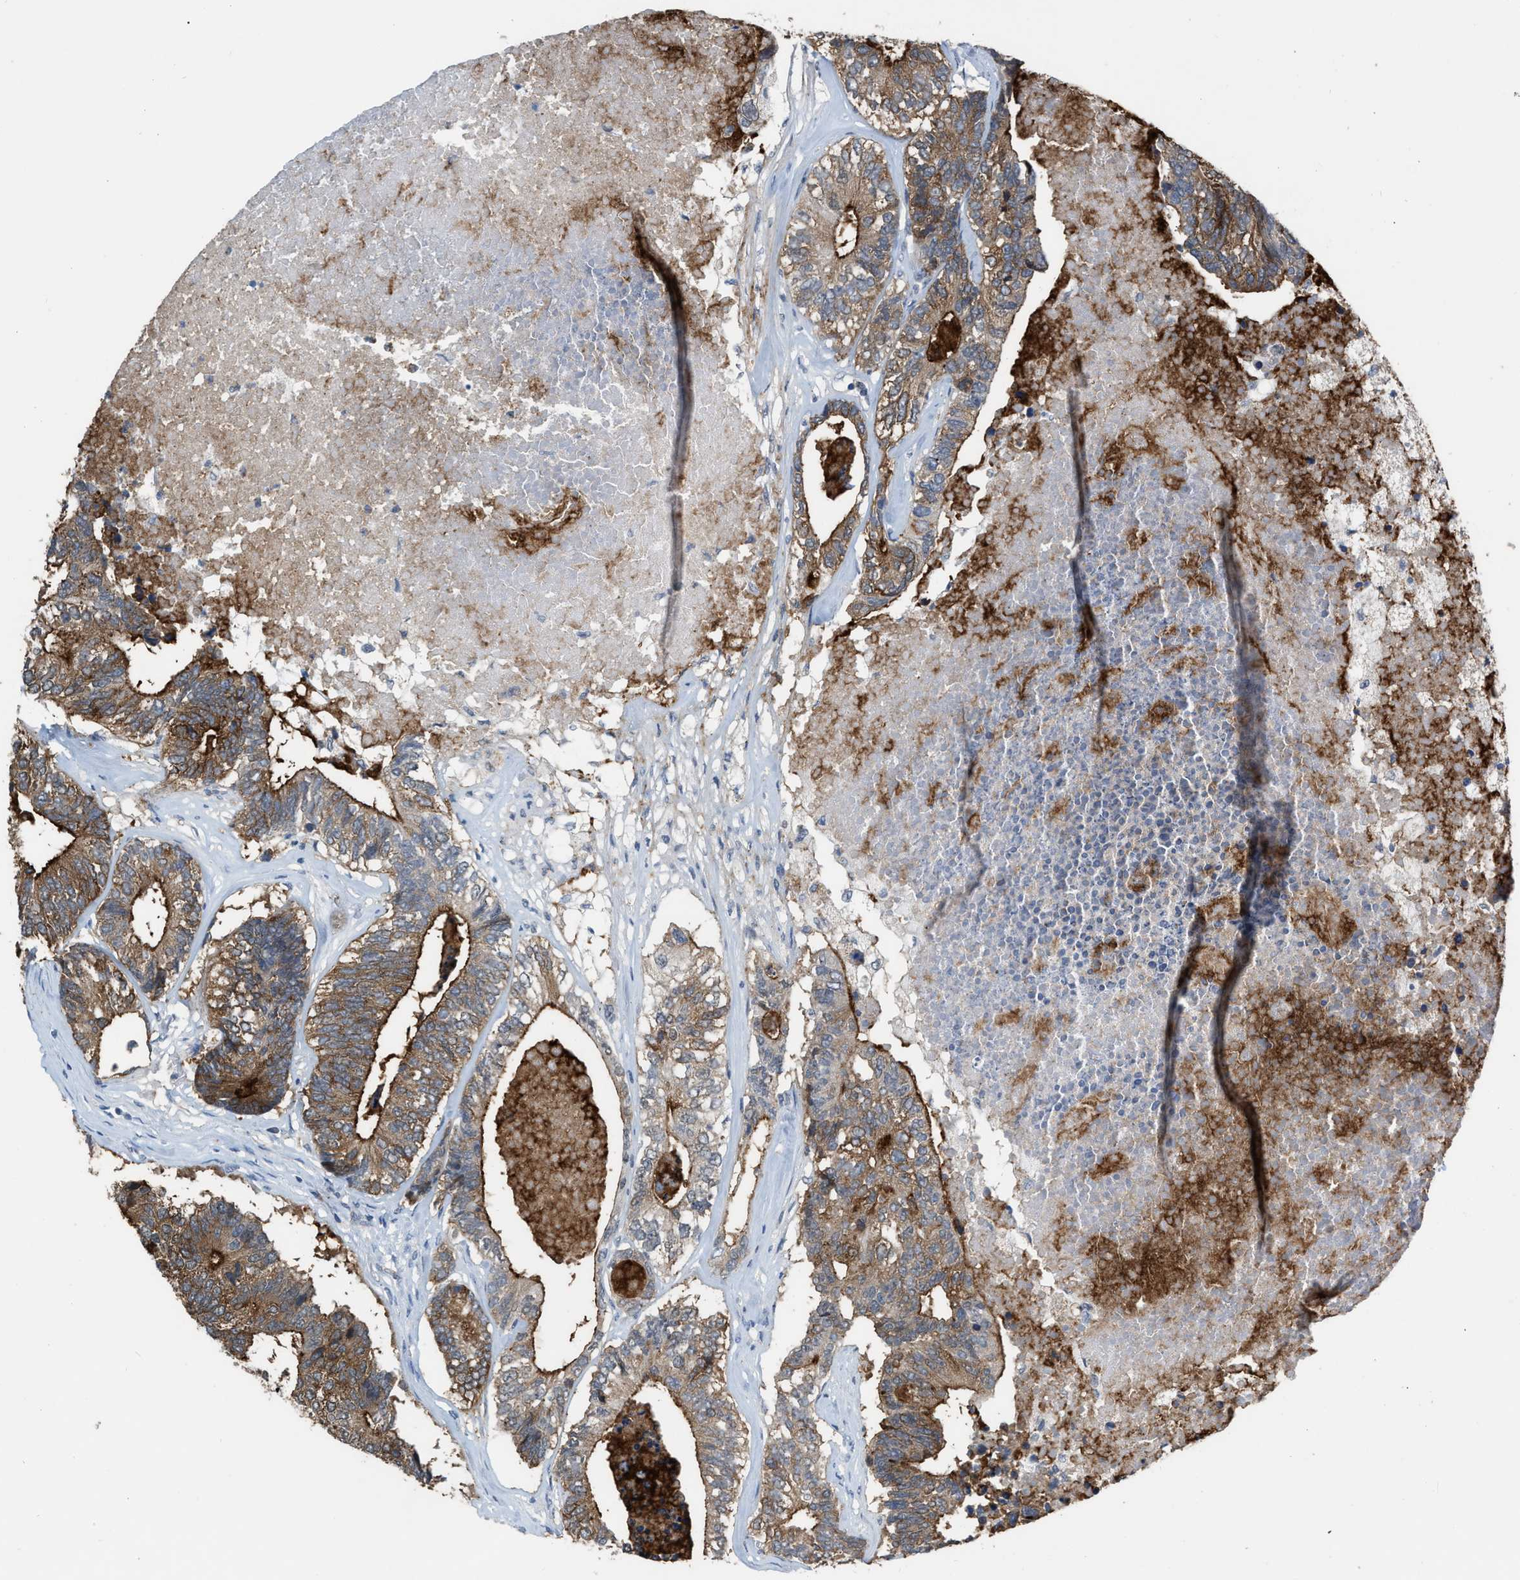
{"staining": {"intensity": "moderate", "quantity": ">75%", "location": "cytoplasmic/membranous"}, "tissue": "colorectal cancer", "cell_type": "Tumor cells", "image_type": "cancer", "snomed": [{"axis": "morphology", "description": "Adenocarcinoma, NOS"}, {"axis": "topography", "description": "Colon"}], "caption": "Brown immunohistochemical staining in human adenocarcinoma (colorectal) shows moderate cytoplasmic/membranous staining in approximately >75% of tumor cells.", "gene": "BAIAP2L1", "patient": {"sex": "female", "age": 67}}